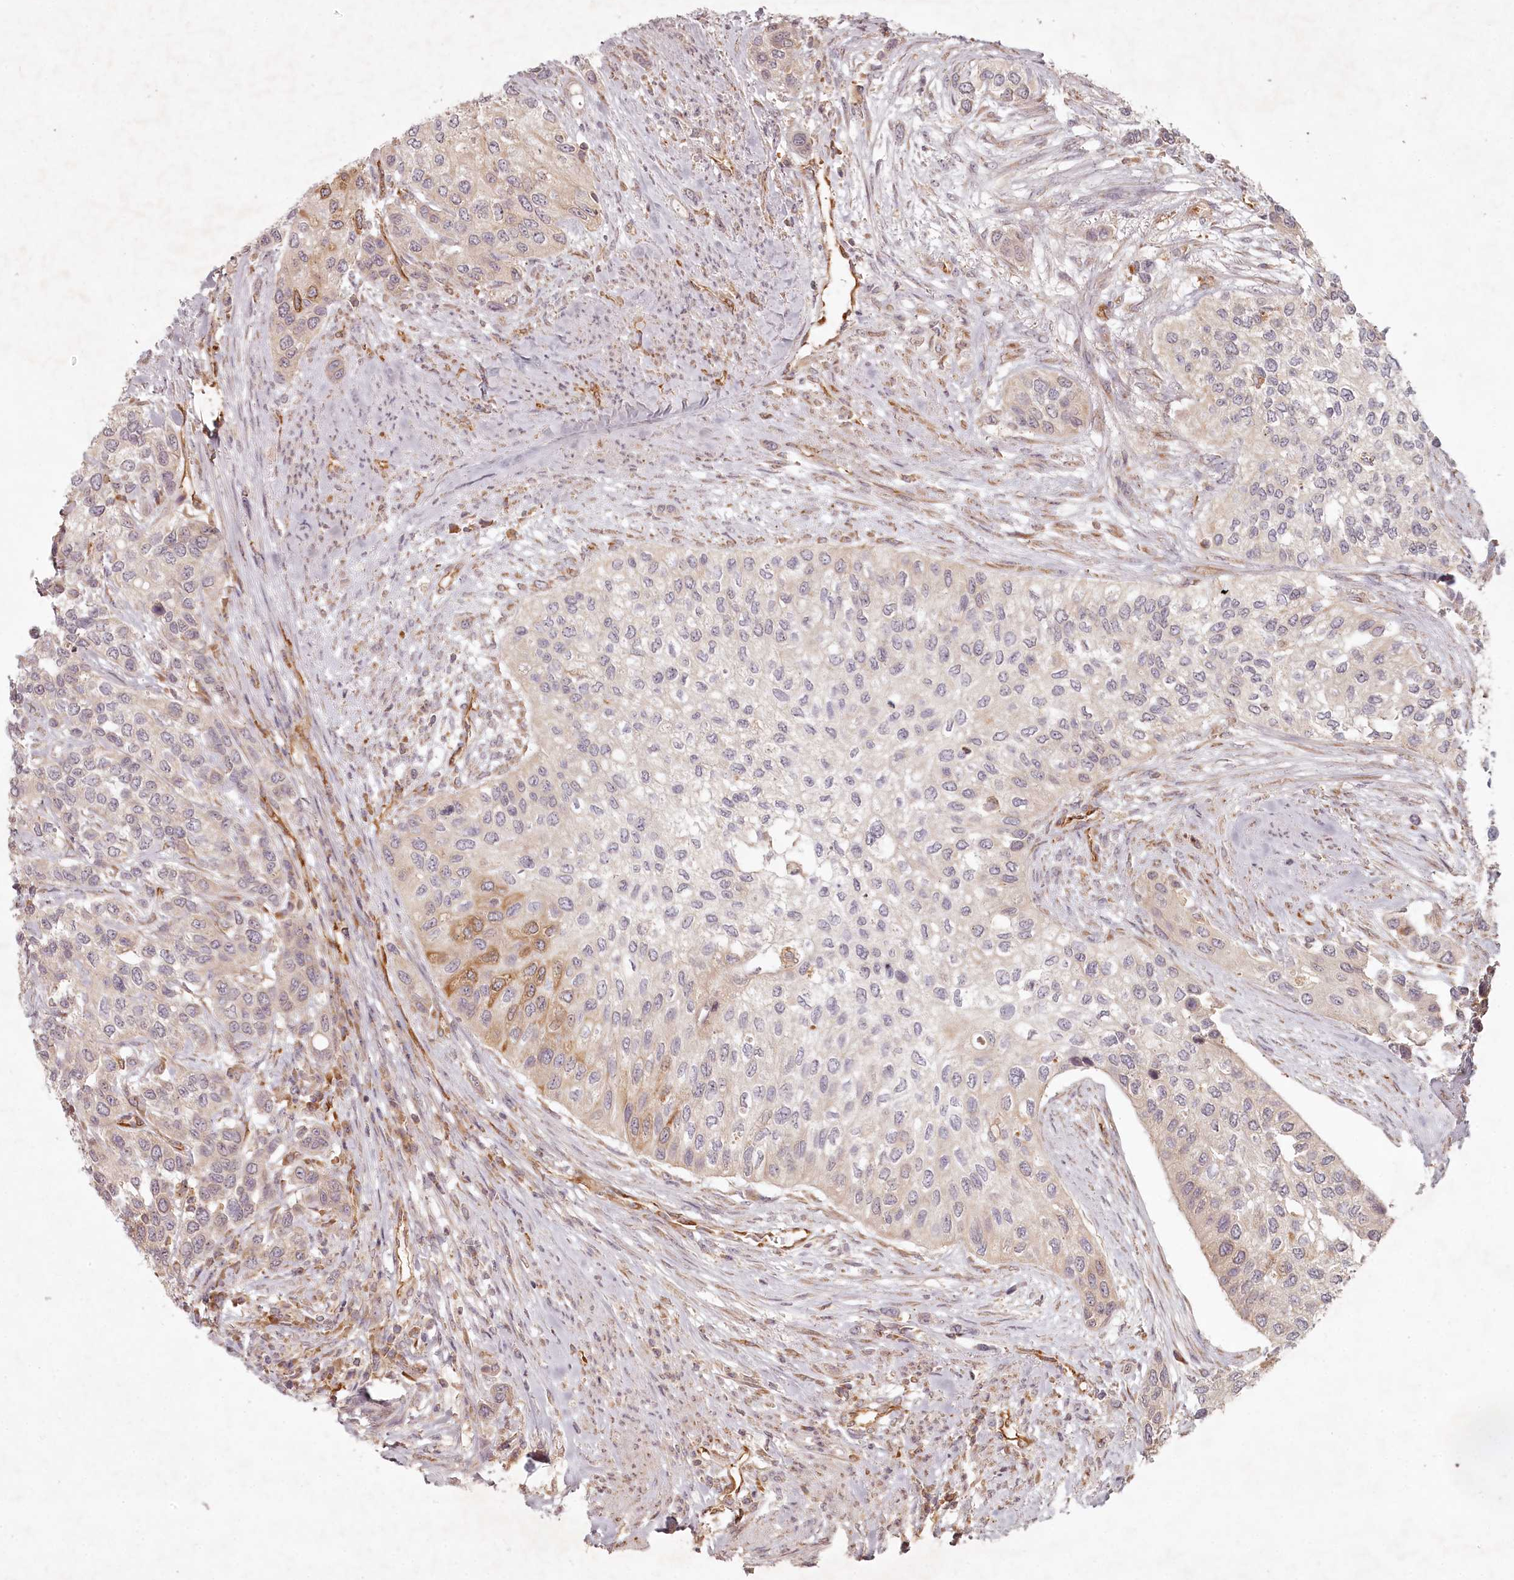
{"staining": {"intensity": "moderate", "quantity": "<25%", "location": "cytoplasmic/membranous"}, "tissue": "urothelial cancer", "cell_type": "Tumor cells", "image_type": "cancer", "snomed": [{"axis": "morphology", "description": "Normal tissue, NOS"}, {"axis": "morphology", "description": "Urothelial carcinoma, High grade"}, {"axis": "topography", "description": "Vascular tissue"}, {"axis": "topography", "description": "Urinary bladder"}], "caption": "Immunohistochemical staining of human high-grade urothelial carcinoma shows moderate cytoplasmic/membranous protein staining in about <25% of tumor cells. The staining was performed using DAB (3,3'-diaminobenzidine), with brown indicating positive protein expression. Nuclei are stained blue with hematoxylin.", "gene": "TMIE", "patient": {"sex": "female", "age": 56}}